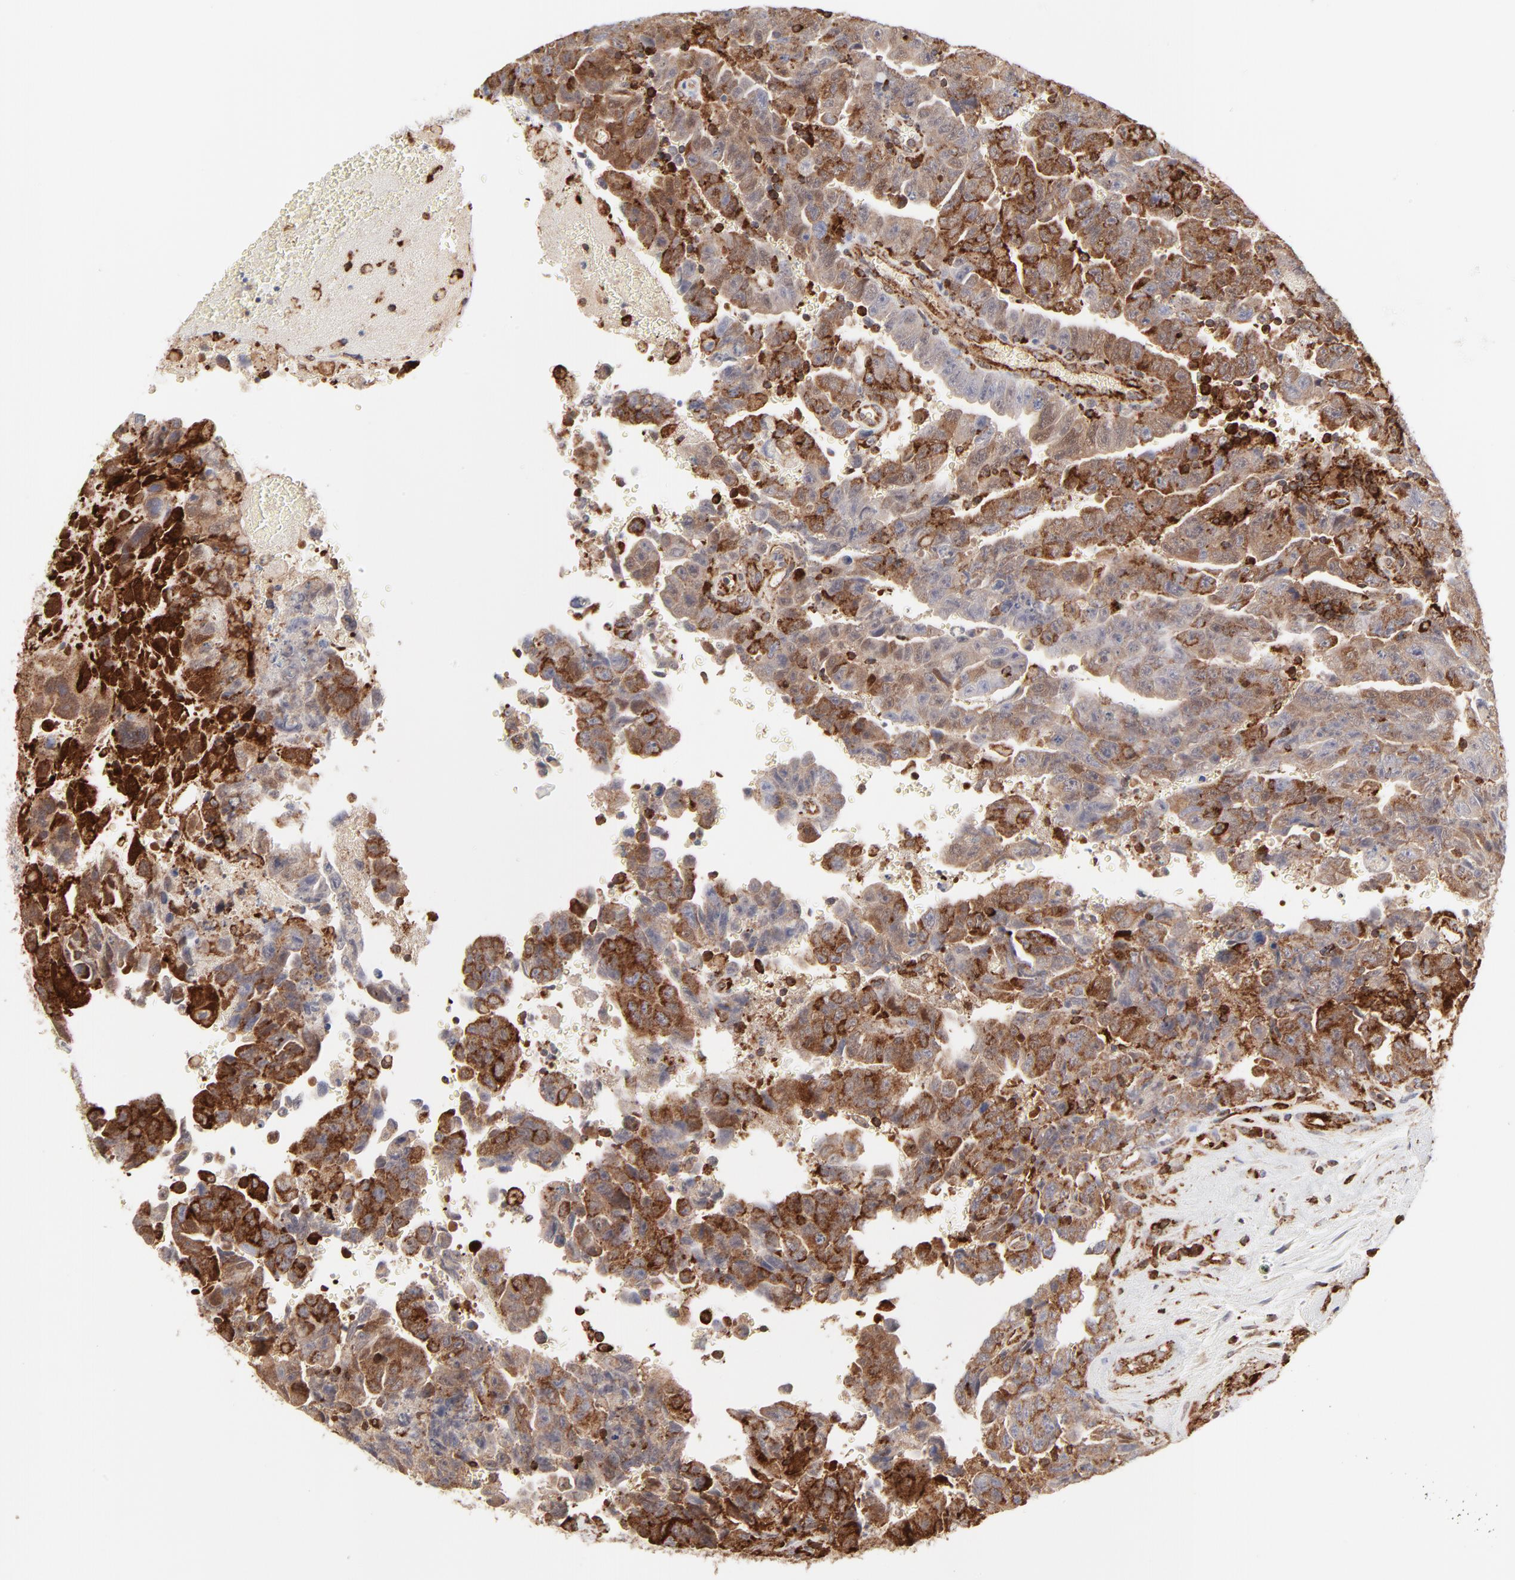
{"staining": {"intensity": "moderate", "quantity": "25%-75%", "location": "cytoplasmic/membranous"}, "tissue": "testis cancer", "cell_type": "Tumor cells", "image_type": "cancer", "snomed": [{"axis": "morphology", "description": "Carcinoma, Embryonal, NOS"}, {"axis": "topography", "description": "Testis"}], "caption": "Testis cancer (embryonal carcinoma) was stained to show a protein in brown. There is medium levels of moderate cytoplasmic/membranous expression in approximately 25%-75% of tumor cells.", "gene": "CDK6", "patient": {"sex": "male", "age": 28}}